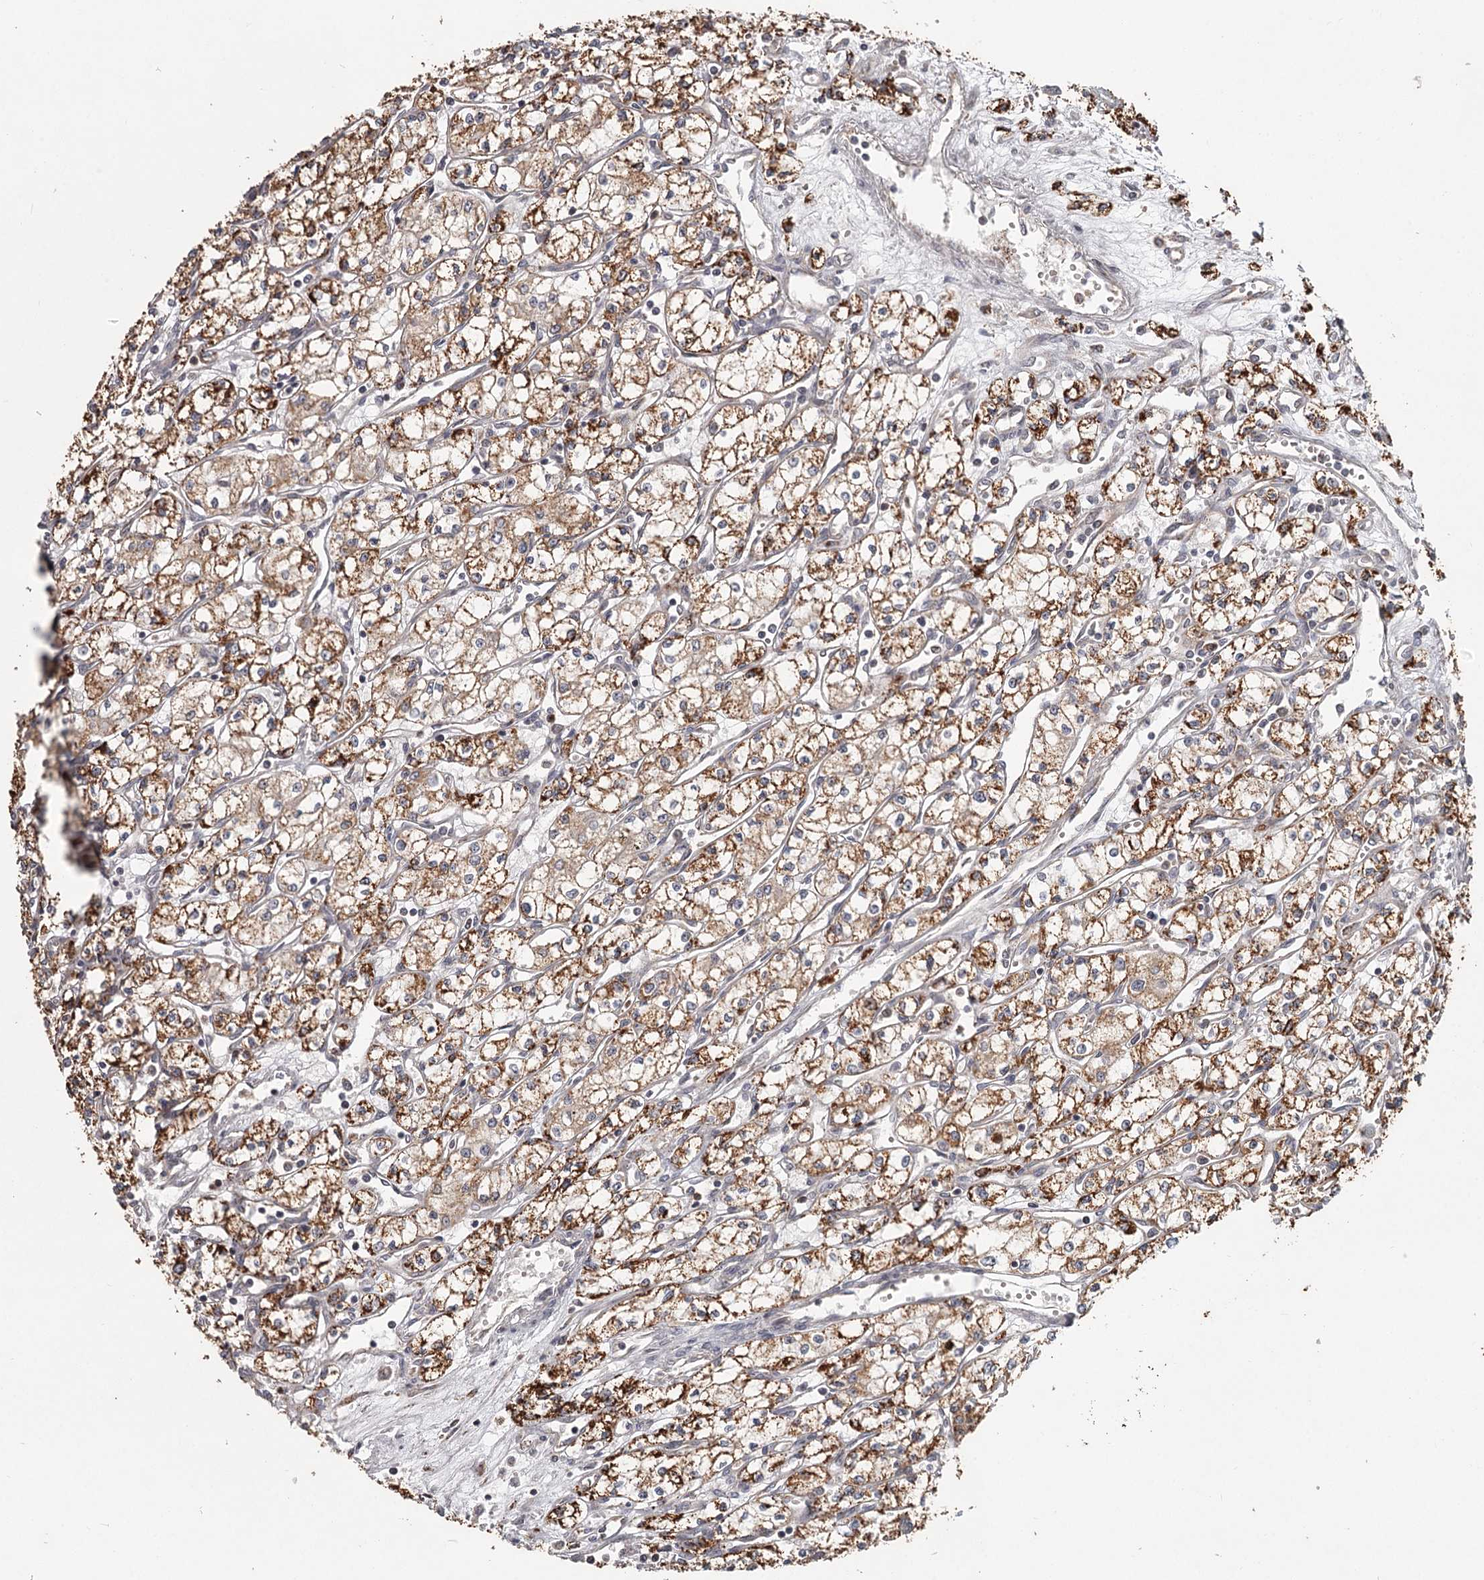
{"staining": {"intensity": "moderate", "quantity": ">75%", "location": "cytoplasmic/membranous"}, "tissue": "renal cancer", "cell_type": "Tumor cells", "image_type": "cancer", "snomed": [{"axis": "morphology", "description": "Adenocarcinoma, NOS"}, {"axis": "topography", "description": "Kidney"}], "caption": "Protein staining demonstrates moderate cytoplasmic/membranous positivity in approximately >75% of tumor cells in adenocarcinoma (renal).", "gene": "CDC123", "patient": {"sex": "male", "age": 59}}